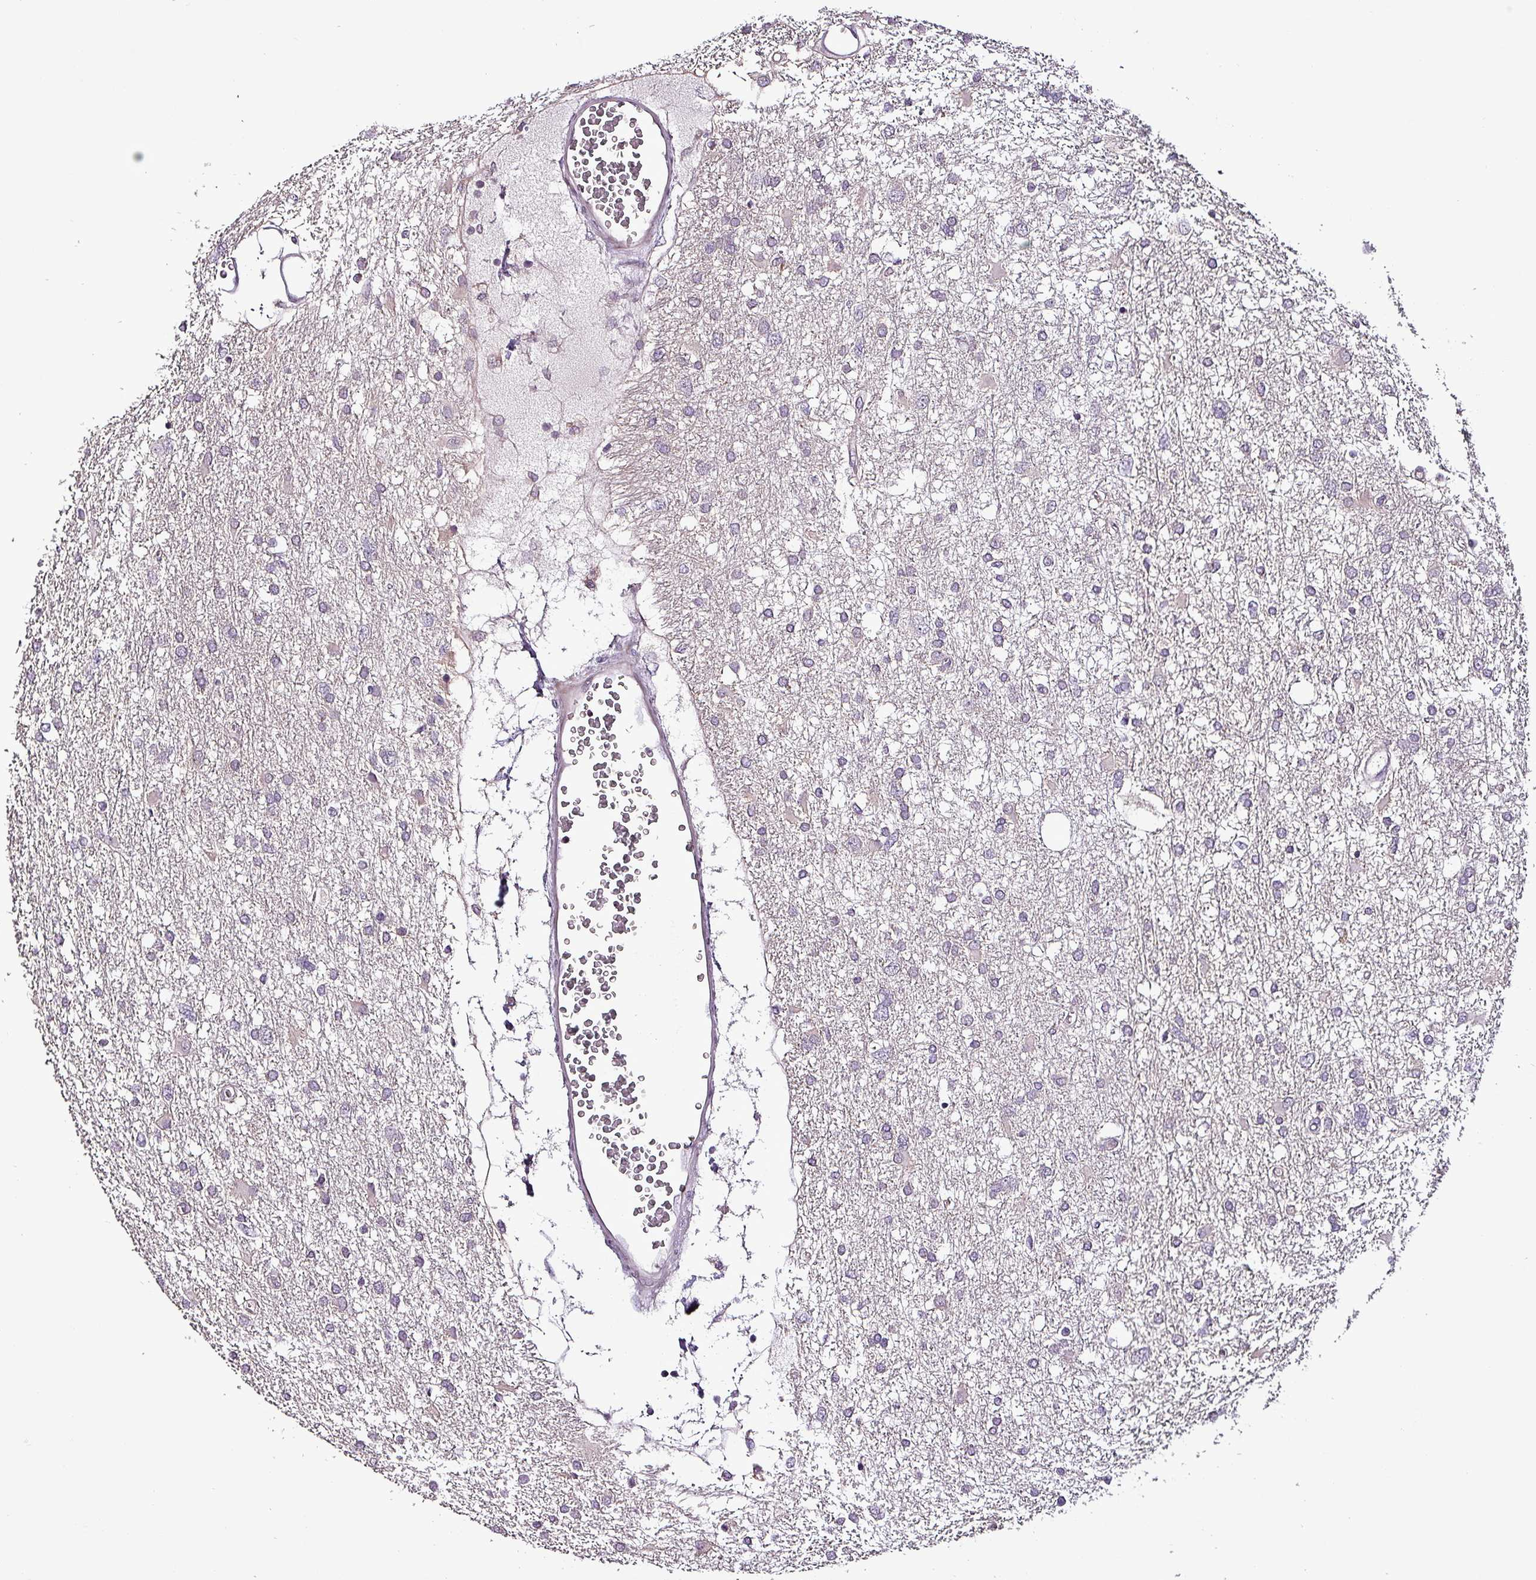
{"staining": {"intensity": "negative", "quantity": "none", "location": "none"}, "tissue": "glioma", "cell_type": "Tumor cells", "image_type": "cancer", "snomed": [{"axis": "morphology", "description": "Glioma, malignant, High grade"}, {"axis": "topography", "description": "Brain"}], "caption": "Micrograph shows no protein expression in tumor cells of malignant high-grade glioma tissue.", "gene": "GRAPL", "patient": {"sex": "male", "age": 61}}